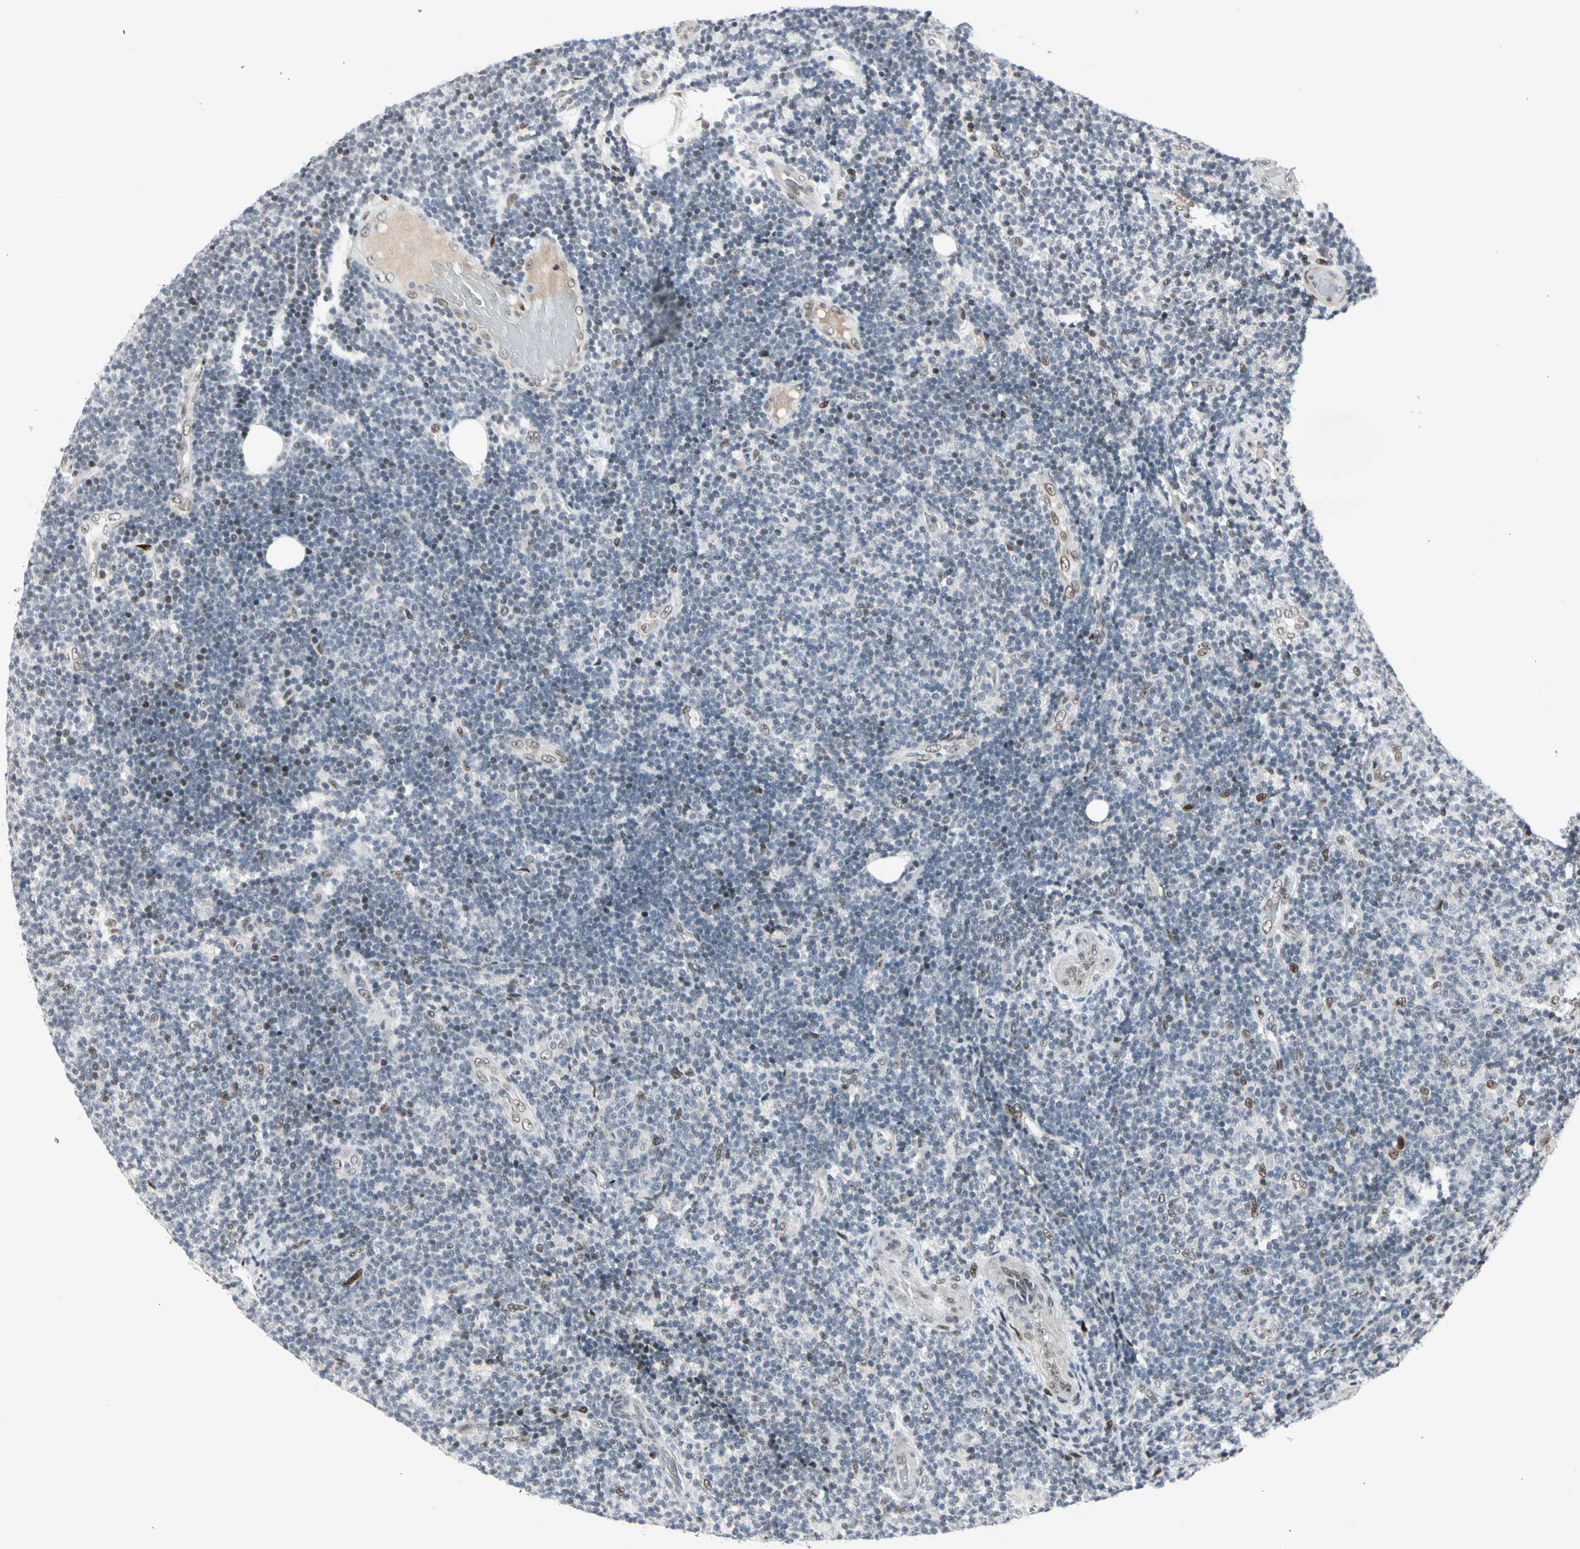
{"staining": {"intensity": "moderate", "quantity": "<25%", "location": "nuclear"}, "tissue": "lymphoma", "cell_type": "Tumor cells", "image_type": "cancer", "snomed": [{"axis": "morphology", "description": "Malignant lymphoma, non-Hodgkin's type, Low grade"}, {"axis": "topography", "description": "Lymph node"}], "caption": "Immunohistochemistry (IHC) (DAB (3,3'-diaminobenzidine)) staining of lymphoma shows moderate nuclear protein expression in about <25% of tumor cells. (Brightfield microscopy of DAB IHC at high magnification).", "gene": "FOXJ2", "patient": {"sex": "male", "age": 83}}